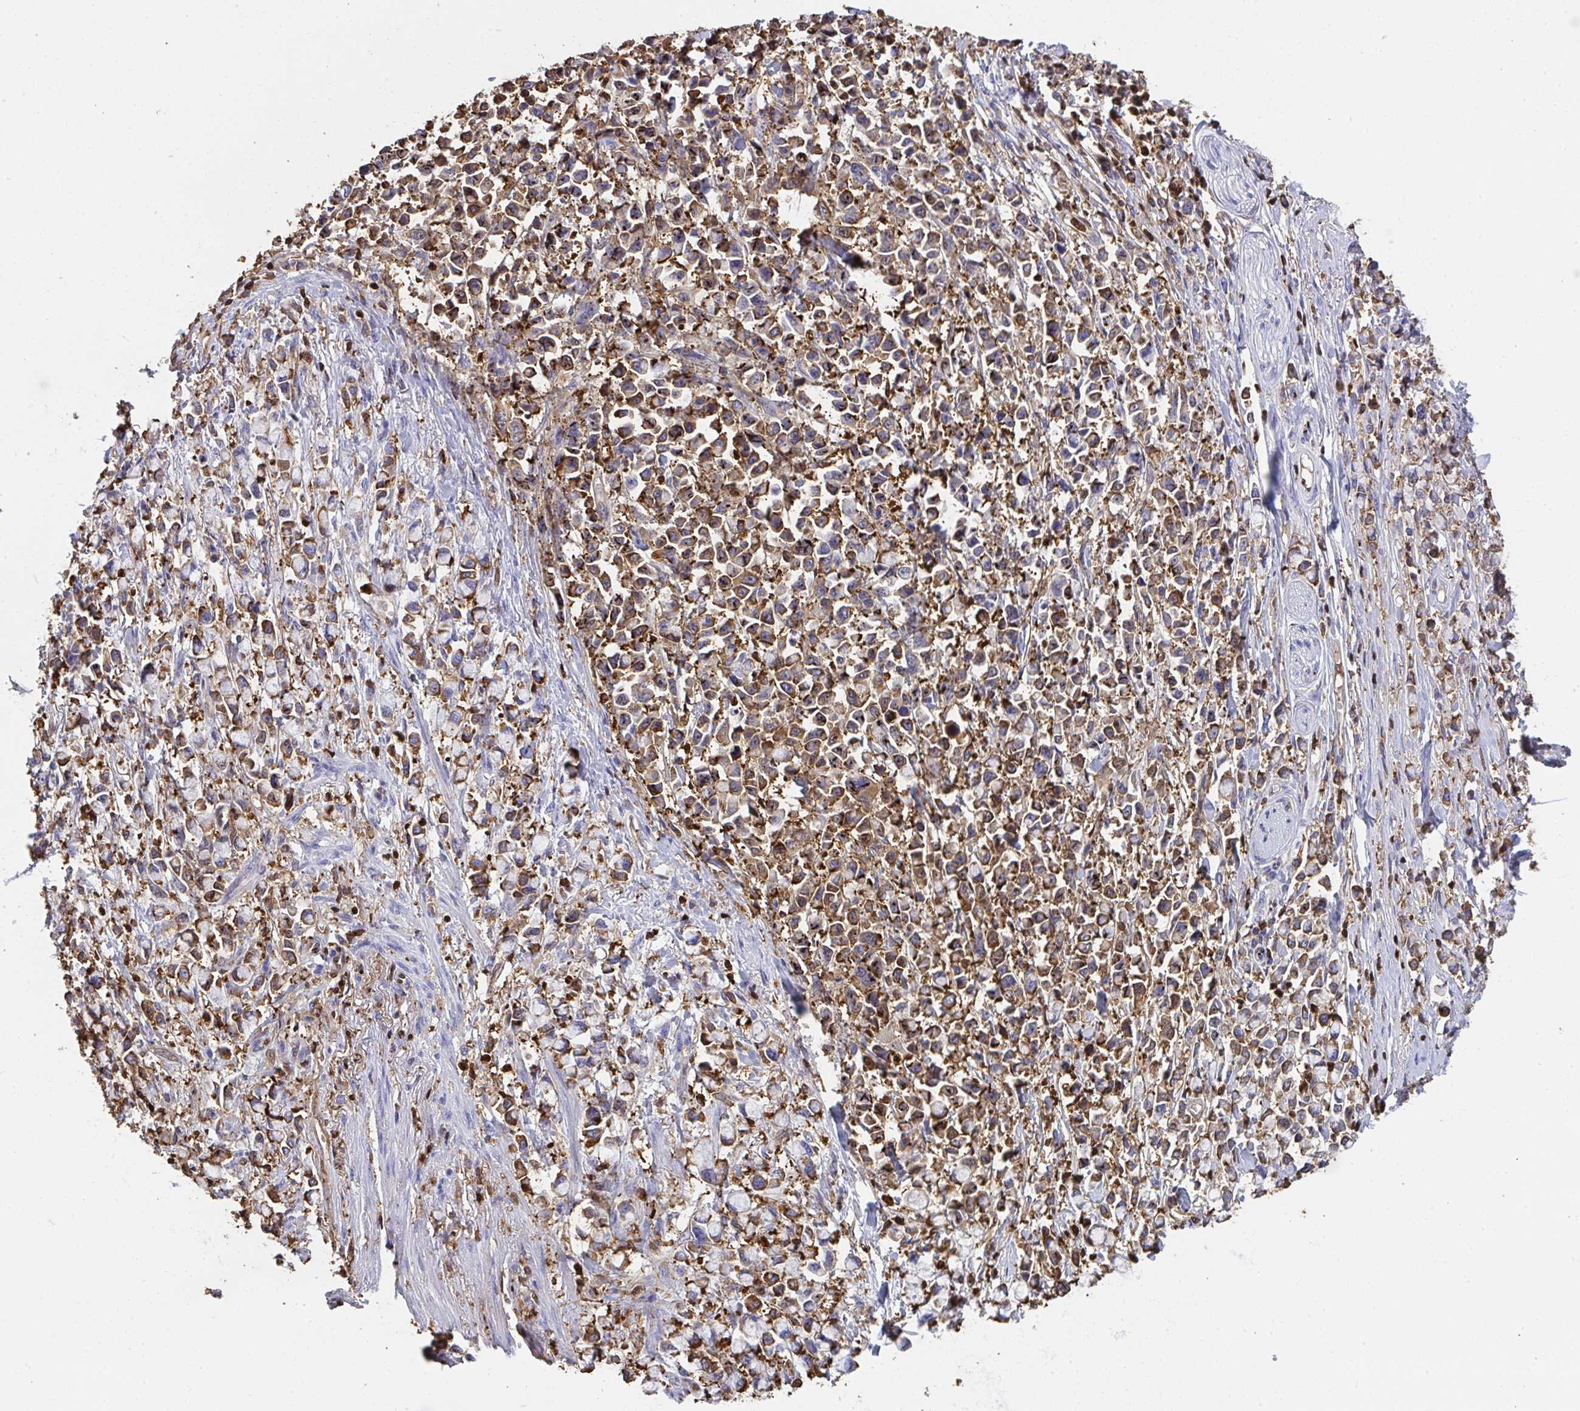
{"staining": {"intensity": "moderate", "quantity": "25%-75%", "location": "cytoplasmic/membranous"}, "tissue": "stomach cancer", "cell_type": "Tumor cells", "image_type": "cancer", "snomed": [{"axis": "morphology", "description": "Adenocarcinoma, NOS"}, {"axis": "topography", "description": "Stomach"}], "caption": "Stomach cancer (adenocarcinoma) stained with a protein marker displays moderate staining in tumor cells.", "gene": "CFL1", "patient": {"sex": "female", "age": 81}}